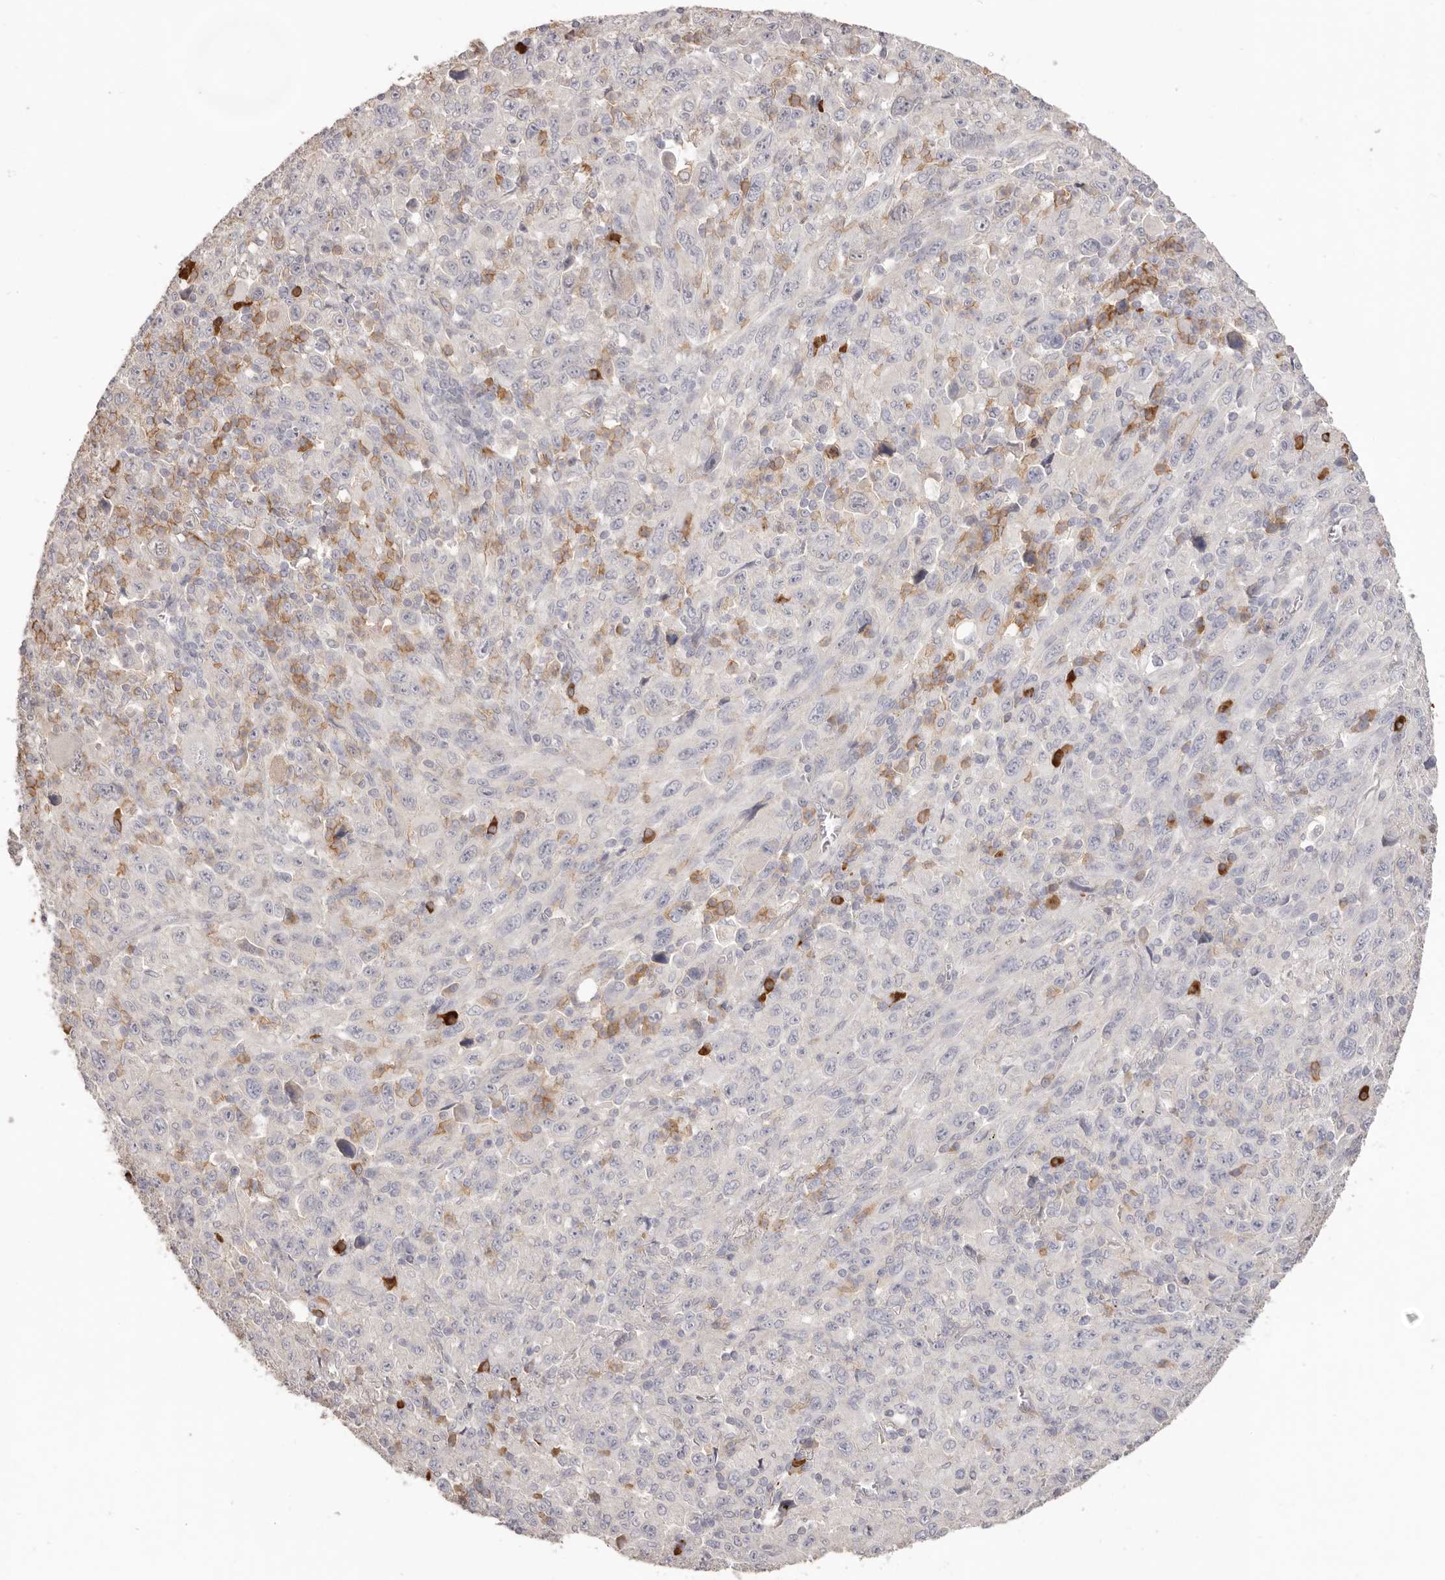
{"staining": {"intensity": "negative", "quantity": "none", "location": "none"}, "tissue": "melanoma", "cell_type": "Tumor cells", "image_type": "cancer", "snomed": [{"axis": "morphology", "description": "Malignant melanoma, Metastatic site"}, {"axis": "topography", "description": "Skin"}], "caption": "Malignant melanoma (metastatic site) was stained to show a protein in brown. There is no significant staining in tumor cells.", "gene": "HCAR2", "patient": {"sex": "female", "age": 56}}